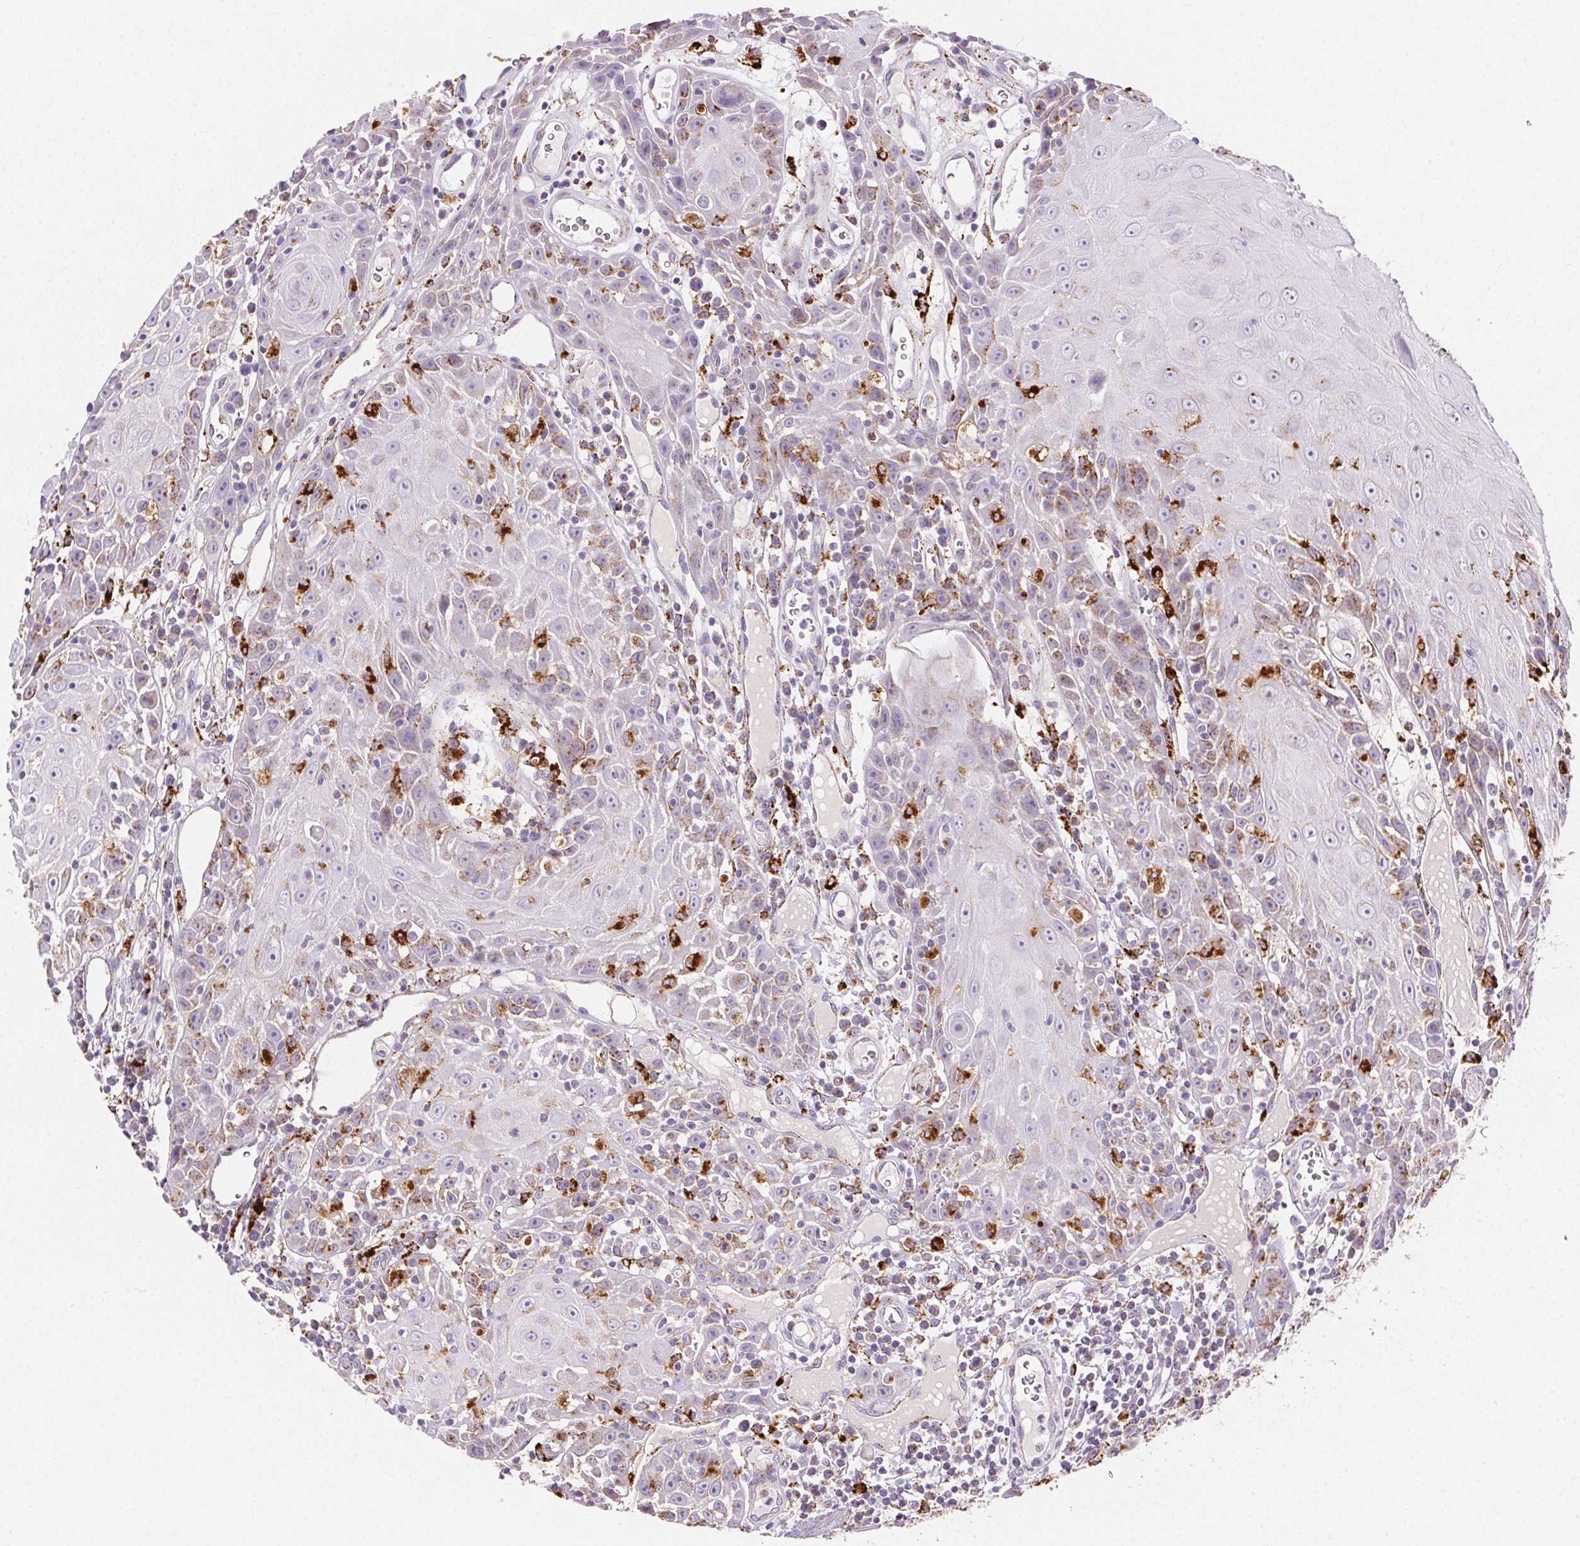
{"staining": {"intensity": "weak", "quantity": "<25%", "location": "cytoplasmic/membranous"}, "tissue": "head and neck cancer", "cell_type": "Tumor cells", "image_type": "cancer", "snomed": [{"axis": "morphology", "description": "Squamous cell carcinoma, NOS"}, {"axis": "topography", "description": "Head-Neck"}], "caption": "Image shows no significant protein expression in tumor cells of squamous cell carcinoma (head and neck).", "gene": "SCPEP1", "patient": {"sex": "male", "age": 52}}